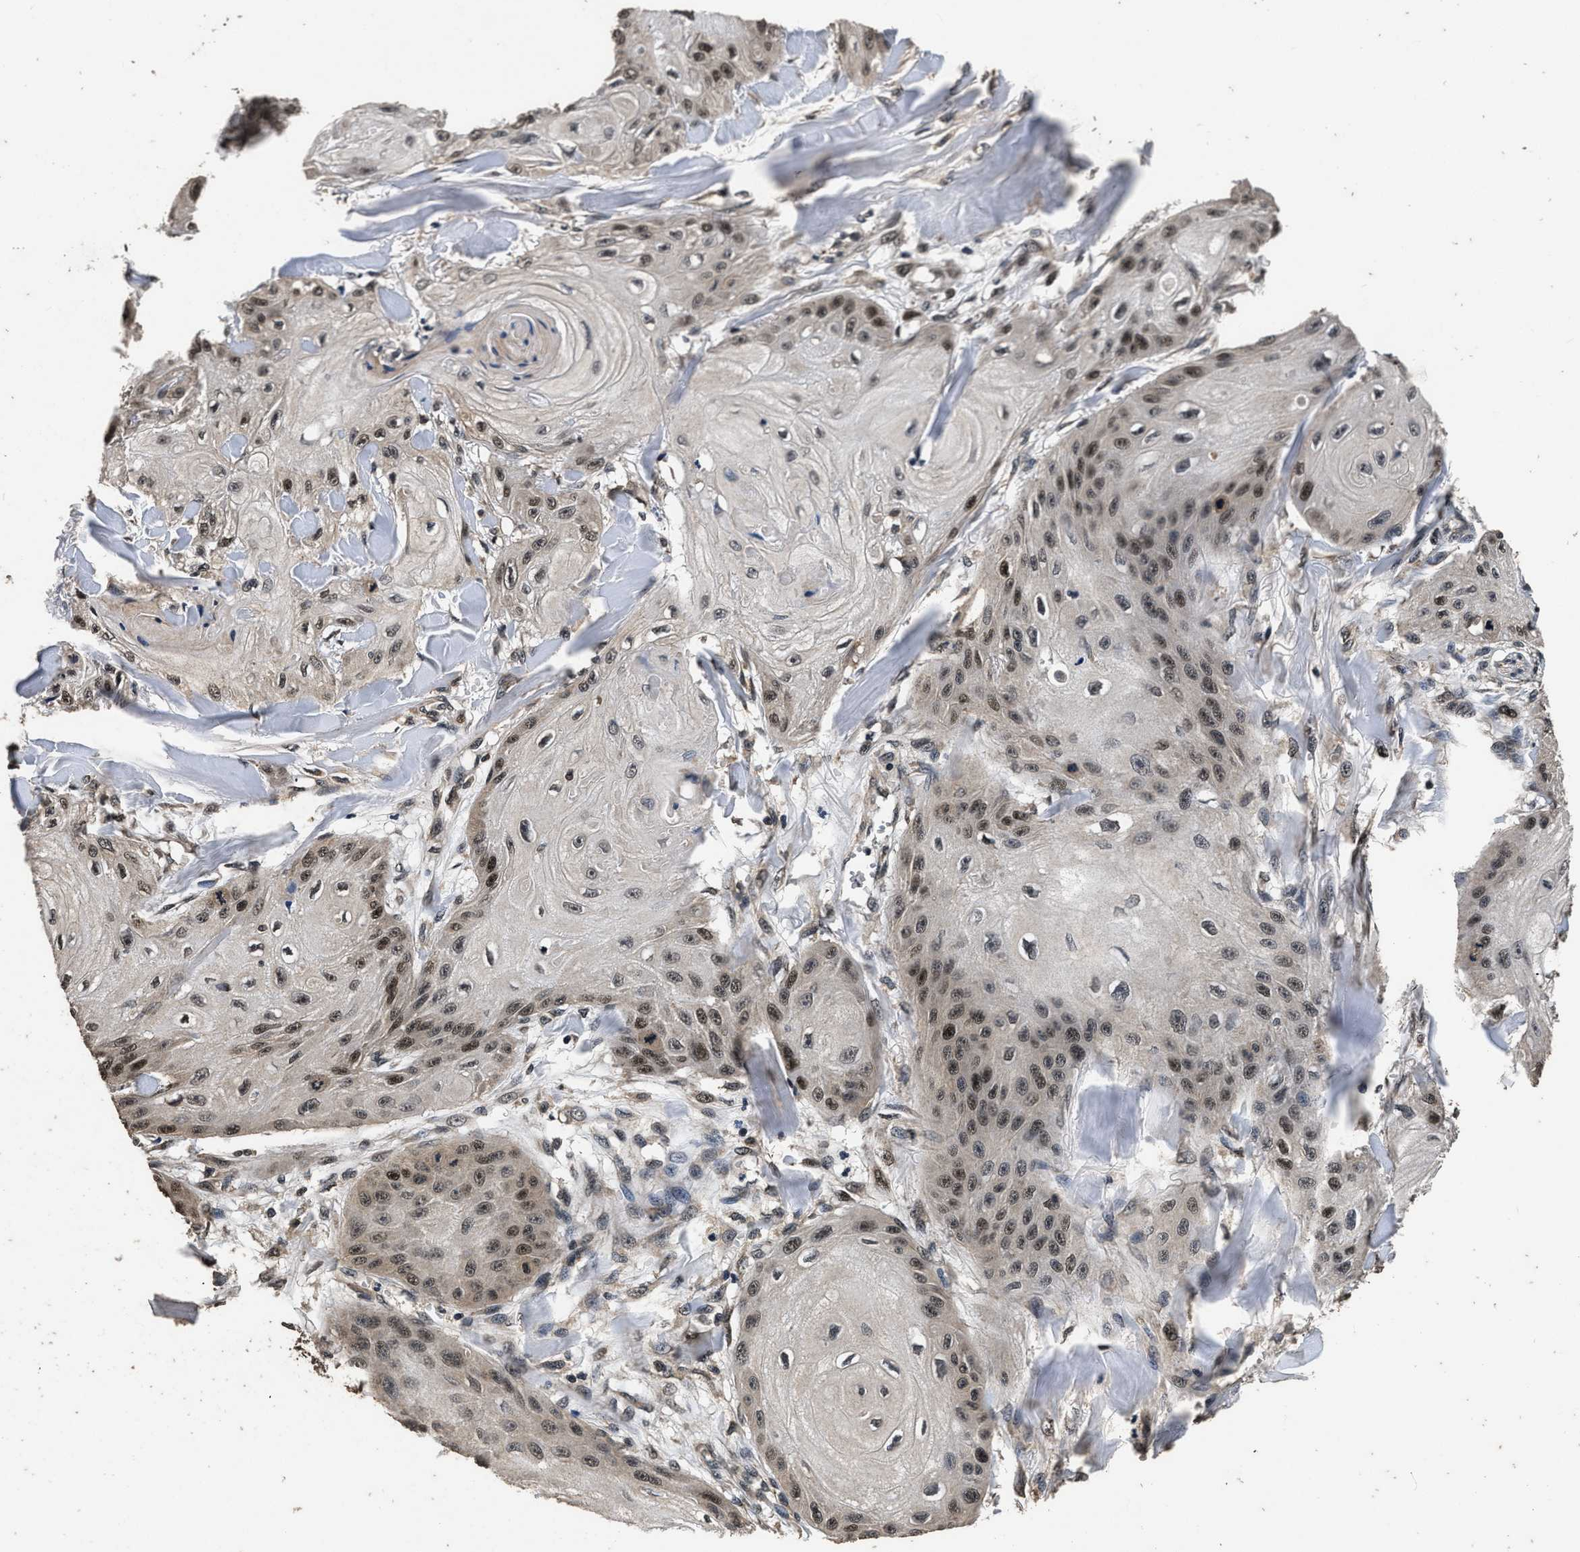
{"staining": {"intensity": "moderate", "quantity": ">75%", "location": "nuclear"}, "tissue": "skin cancer", "cell_type": "Tumor cells", "image_type": "cancer", "snomed": [{"axis": "morphology", "description": "Squamous cell carcinoma, NOS"}, {"axis": "topography", "description": "Skin"}], "caption": "Immunohistochemistry histopathology image of neoplastic tissue: skin cancer stained using immunohistochemistry displays medium levels of moderate protein expression localized specifically in the nuclear of tumor cells, appearing as a nuclear brown color.", "gene": "CSTF1", "patient": {"sex": "male", "age": 74}}